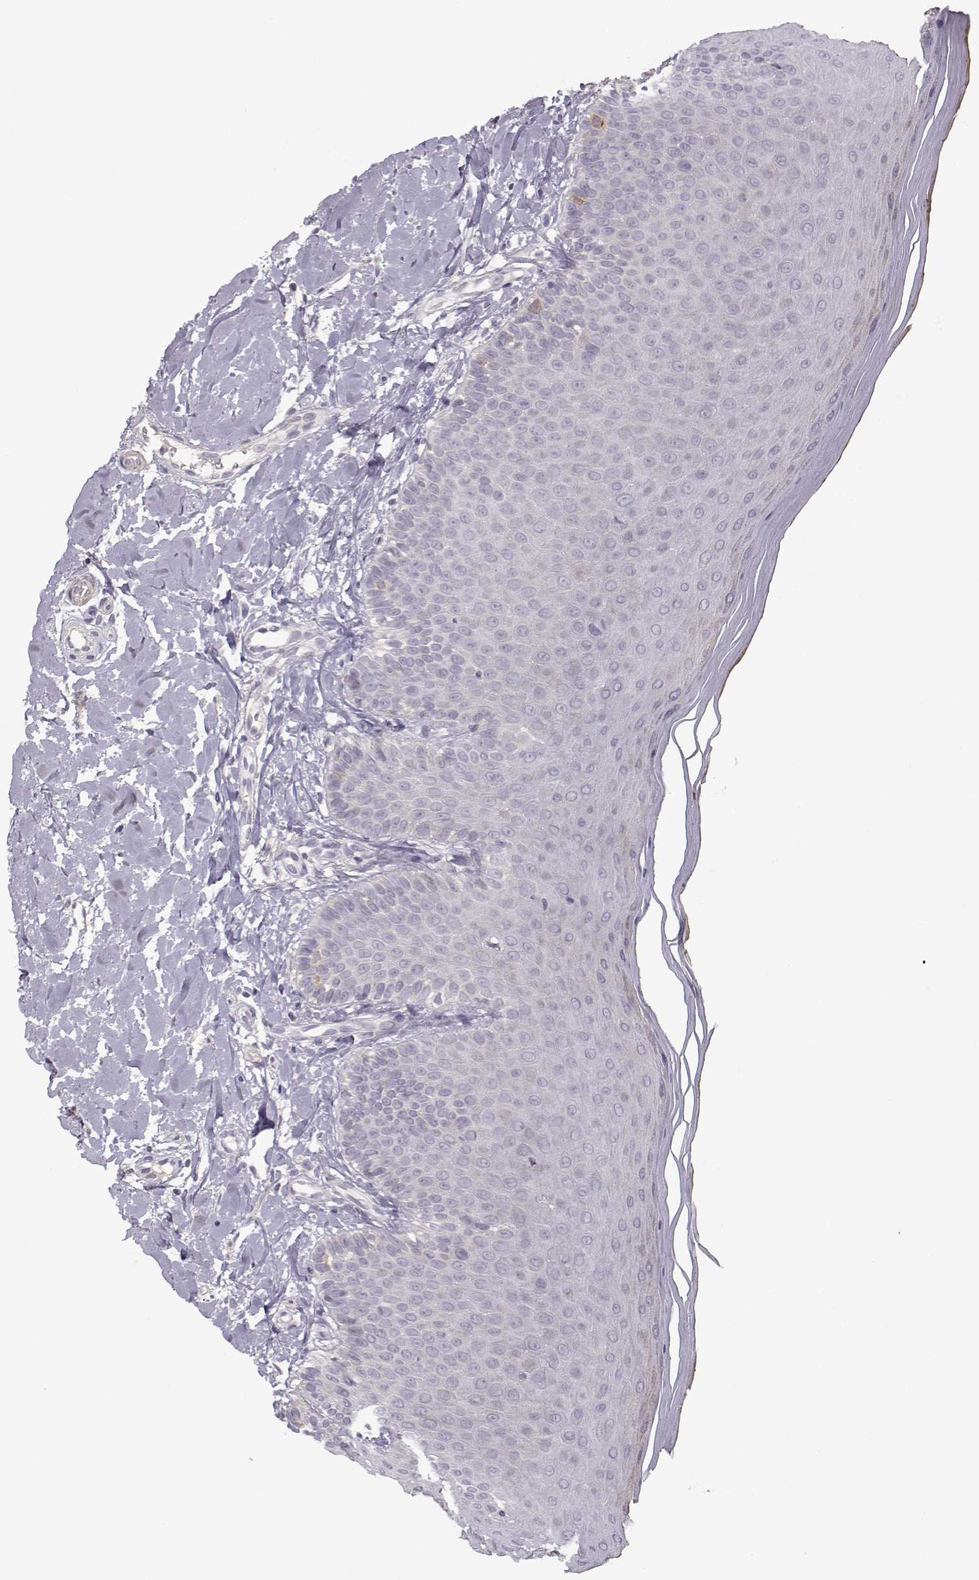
{"staining": {"intensity": "negative", "quantity": "none", "location": "none"}, "tissue": "oral mucosa", "cell_type": "Squamous epithelial cells", "image_type": "normal", "snomed": [{"axis": "morphology", "description": "Normal tissue, NOS"}, {"axis": "topography", "description": "Oral tissue"}], "caption": "Squamous epithelial cells show no significant protein staining in normal oral mucosa. The staining is performed using DAB (3,3'-diaminobenzidine) brown chromogen with nuclei counter-stained in using hematoxylin.", "gene": "ENTPD8", "patient": {"sex": "female", "age": 43}}